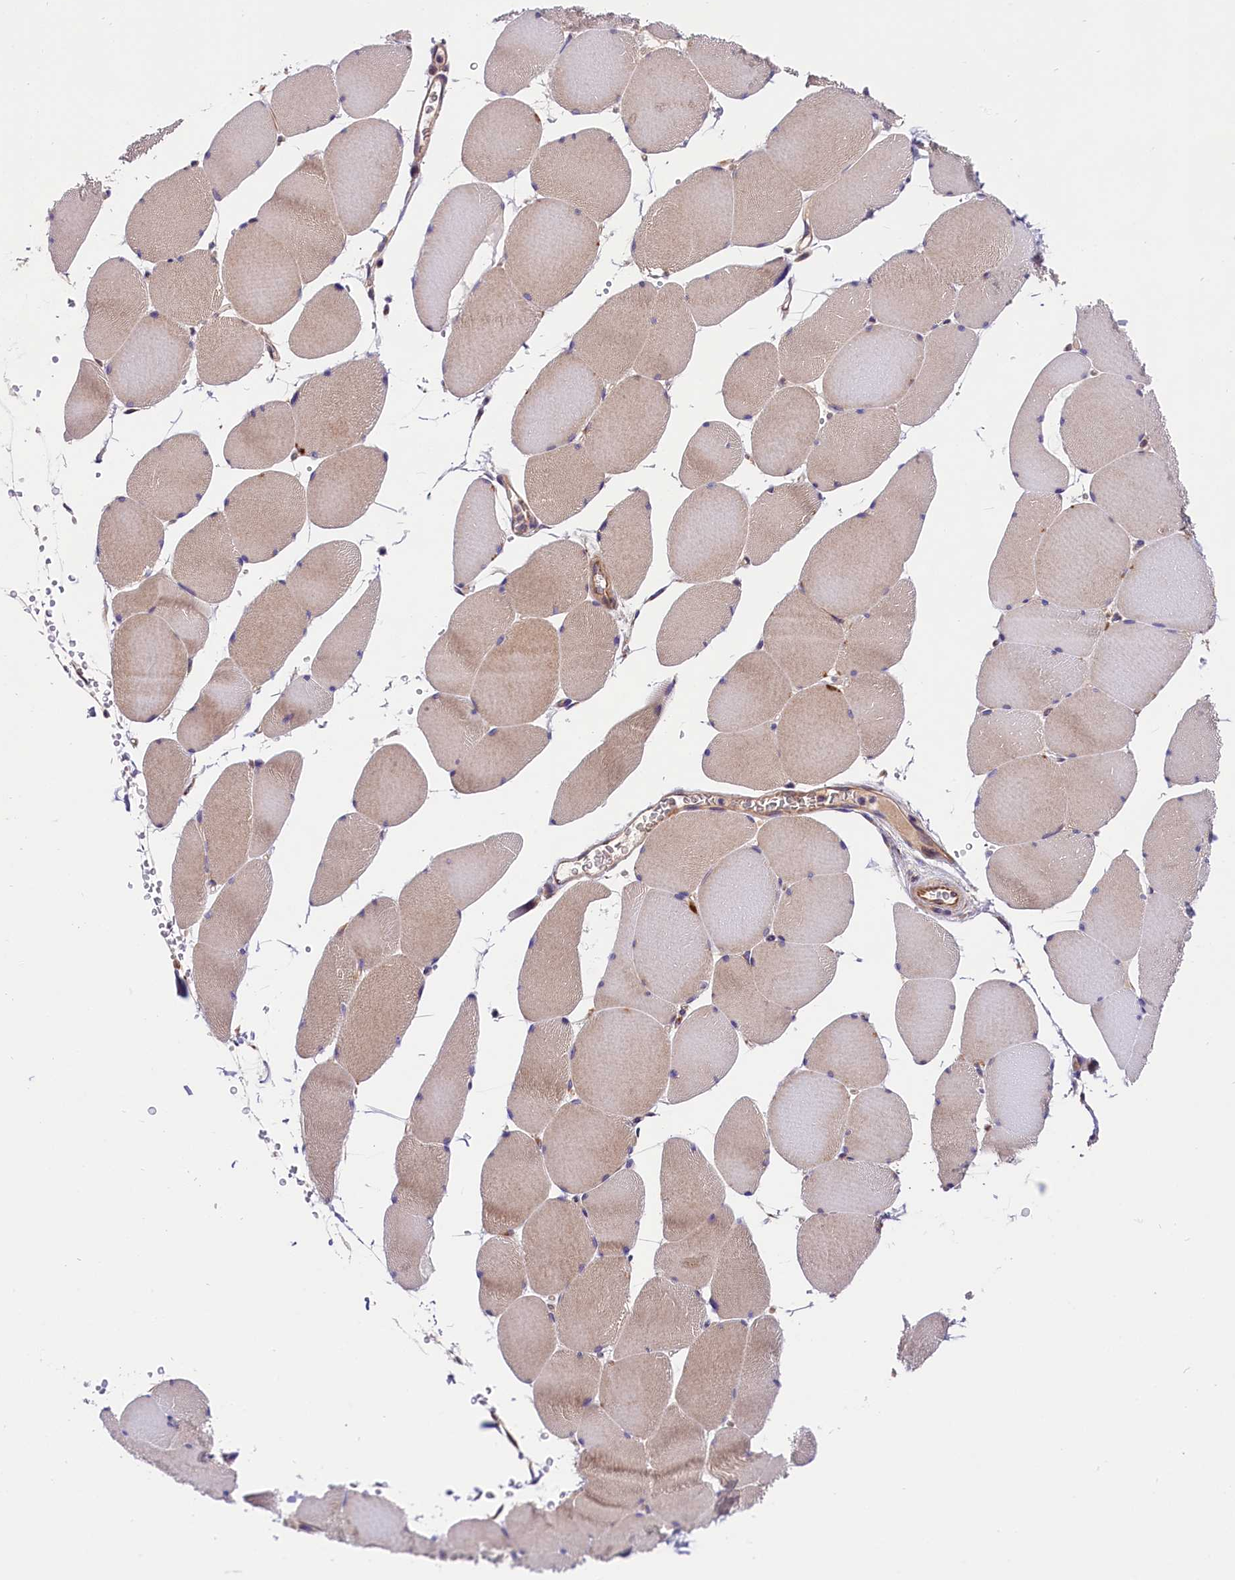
{"staining": {"intensity": "weak", "quantity": "25%-75%", "location": "cytoplasmic/membranous"}, "tissue": "skeletal muscle", "cell_type": "Myocytes", "image_type": "normal", "snomed": [{"axis": "morphology", "description": "Normal tissue, NOS"}, {"axis": "topography", "description": "Skeletal muscle"}, {"axis": "topography", "description": "Head-Neck"}], "caption": "Immunohistochemistry (DAB (3,3'-diaminobenzidine)) staining of normal human skeletal muscle demonstrates weak cytoplasmic/membranous protein positivity in approximately 25%-75% of myocytes.", "gene": "SPG11", "patient": {"sex": "male", "age": 66}}